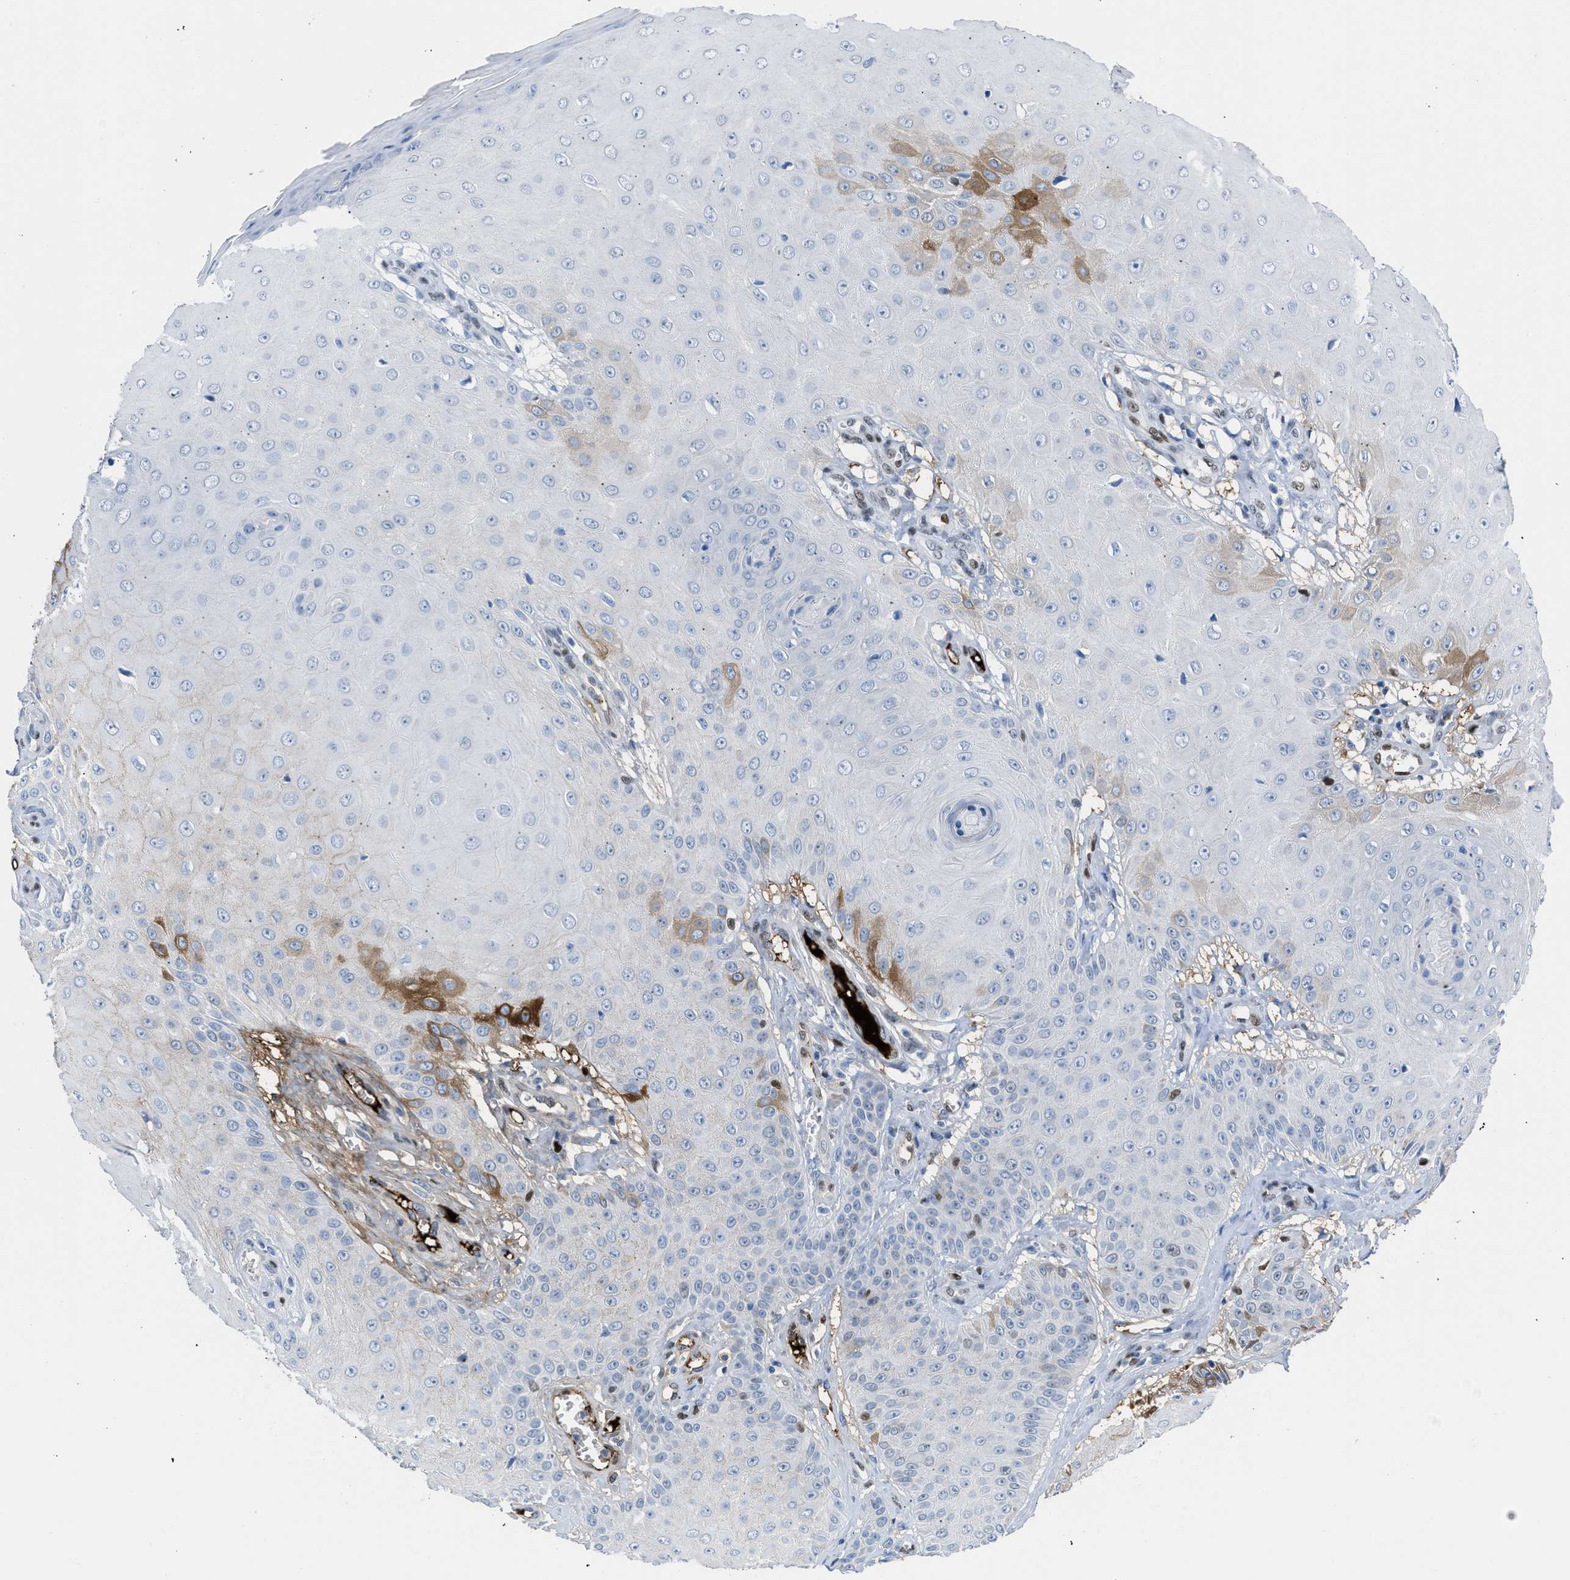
{"staining": {"intensity": "moderate", "quantity": "<25%", "location": "cytoplasmic/membranous"}, "tissue": "skin cancer", "cell_type": "Tumor cells", "image_type": "cancer", "snomed": [{"axis": "morphology", "description": "Squamous cell carcinoma, NOS"}, {"axis": "topography", "description": "Skin"}], "caption": "The immunohistochemical stain highlights moderate cytoplasmic/membranous positivity in tumor cells of skin squamous cell carcinoma tissue. (DAB = brown stain, brightfield microscopy at high magnification).", "gene": "LEF1", "patient": {"sex": "male", "age": 74}}